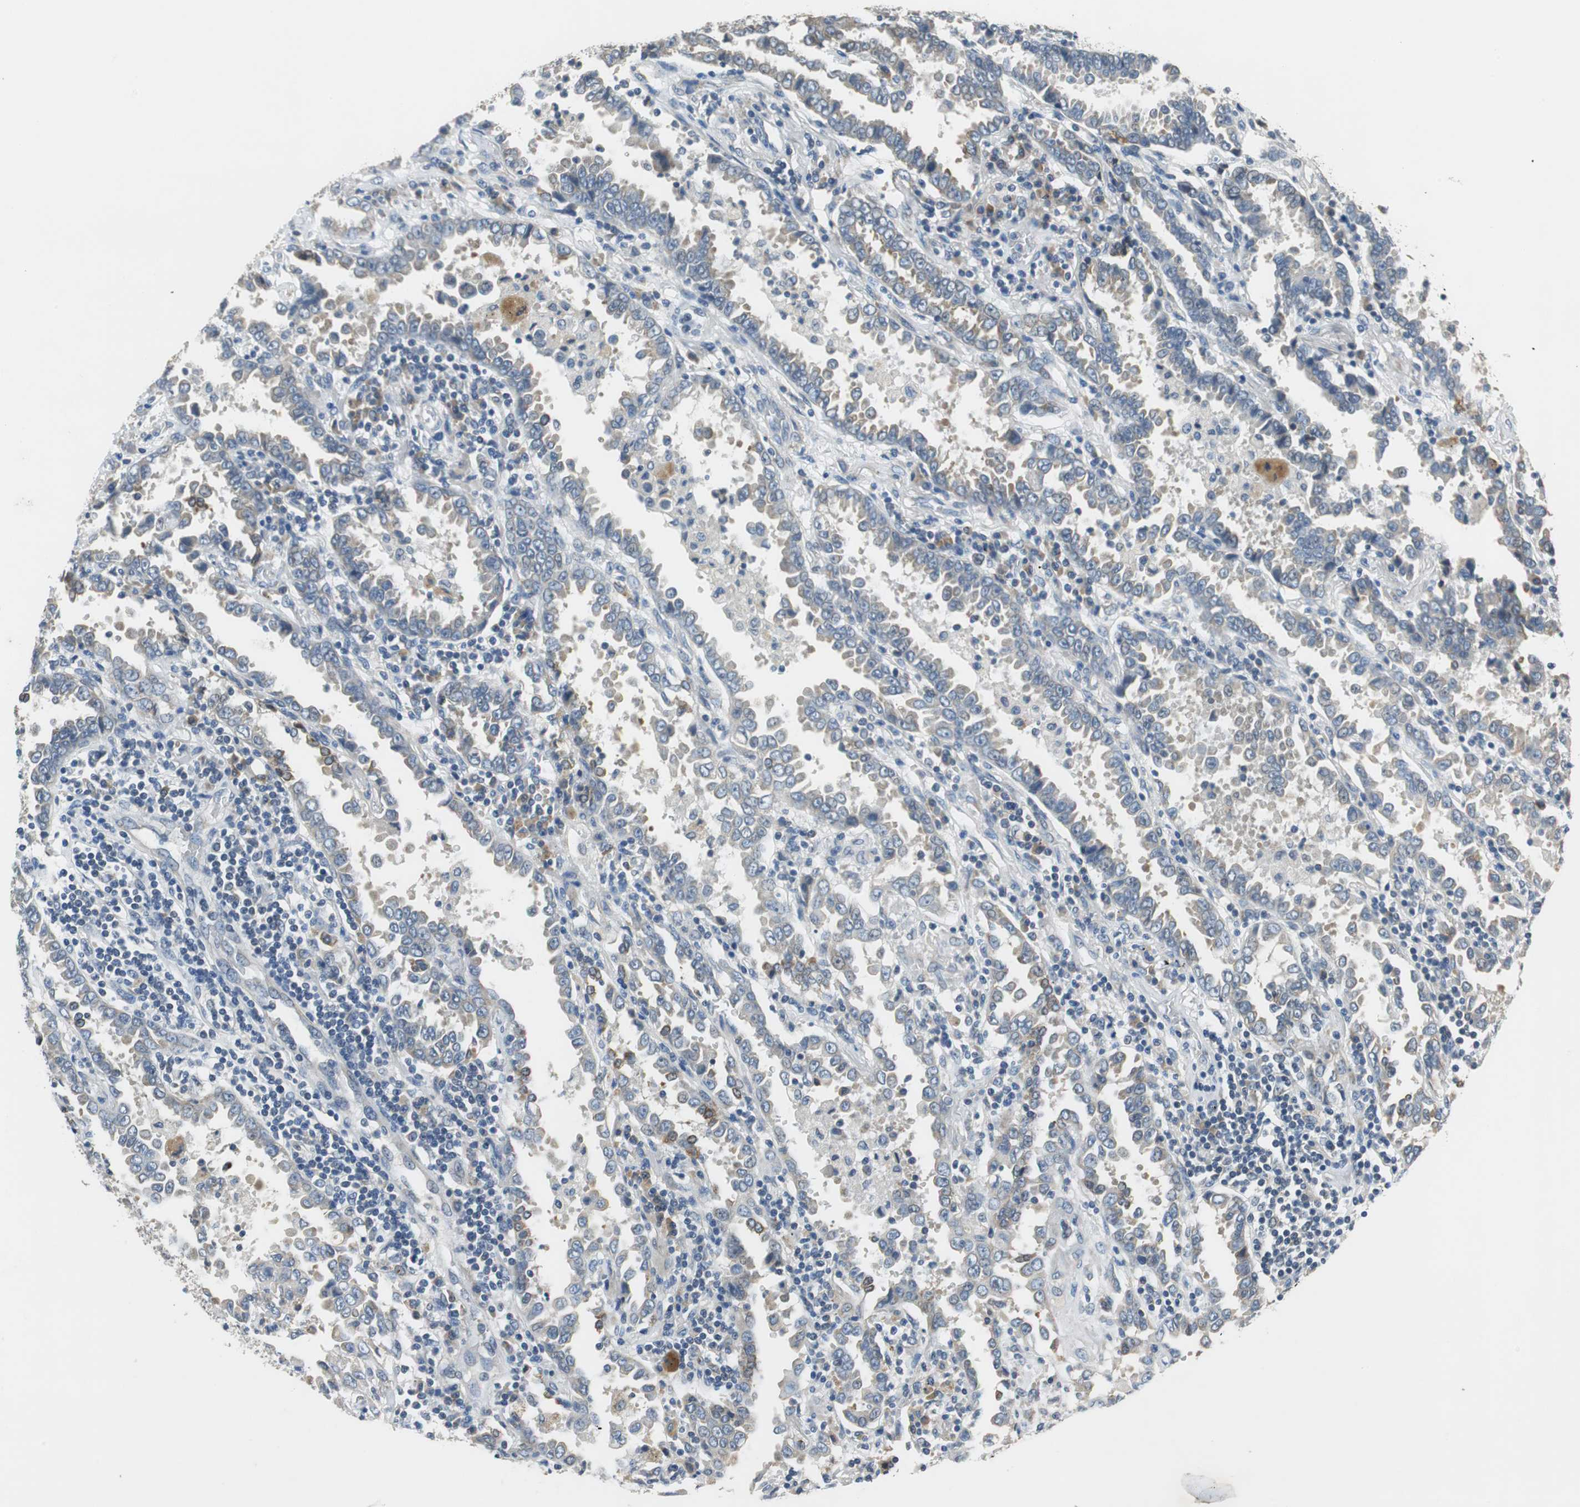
{"staining": {"intensity": "weak", "quantity": "25%-75%", "location": "cytoplasmic/membranous"}, "tissue": "lung cancer", "cell_type": "Tumor cells", "image_type": "cancer", "snomed": [{"axis": "morphology", "description": "Normal tissue, NOS"}, {"axis": "morphology", "description": "Inflammation, NOS"}, {"axis": "morphology", "description": "Adenocarcinoma, NOS"}, {"axis": "topography", "description": "Lung"}], "caption": "The histopathology image displays staining of lung adenocarcinoma, revealing weak cytoplasmic/membranous protein expression (brown color) within tumor cells.", "gene": "FADS2", "patient": {"sex": "female", "age": 64}}